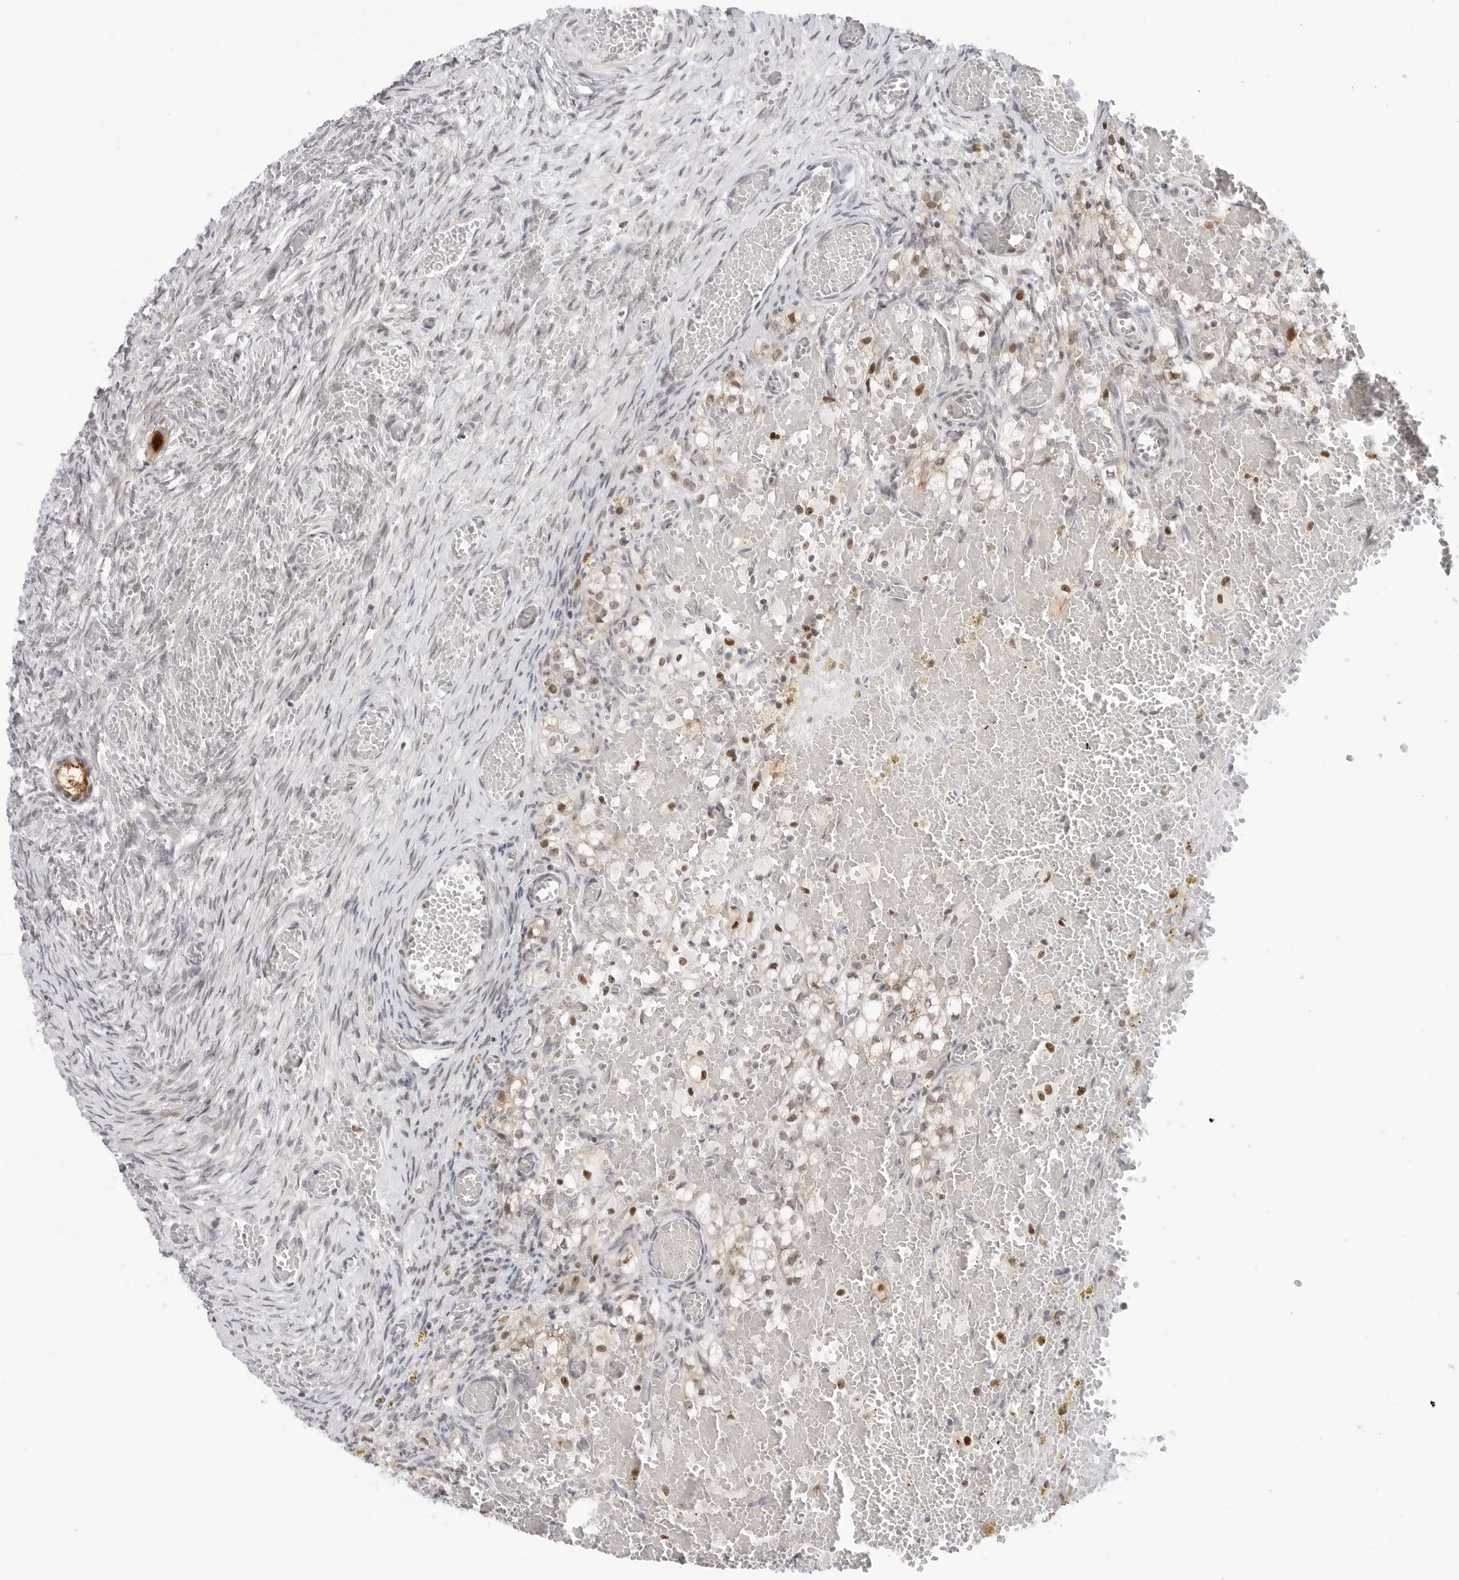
{"staining": {"intensity": "strong", "quantity": ">75%", "location": "cytoplasmic/membranous,nuclear"}, "tissue": "ovary", "cell_type": "Follicle cells", "image_type": "normal", "snomed": [{"axis": "morphology", "description": "Adenocarcinoma, NOS"}, {"axis": "topography", "description": "Endometrium"}], "caption": "Strong cytoplasmic/membranous,nuclear protein staining is present in about >75% of follicle cells in ovary. (brown staining indicates protein expression, while blue staining denotes nuclei).", "gene": "C1orf162", "patient": {"sex": "female", "age": 32}}